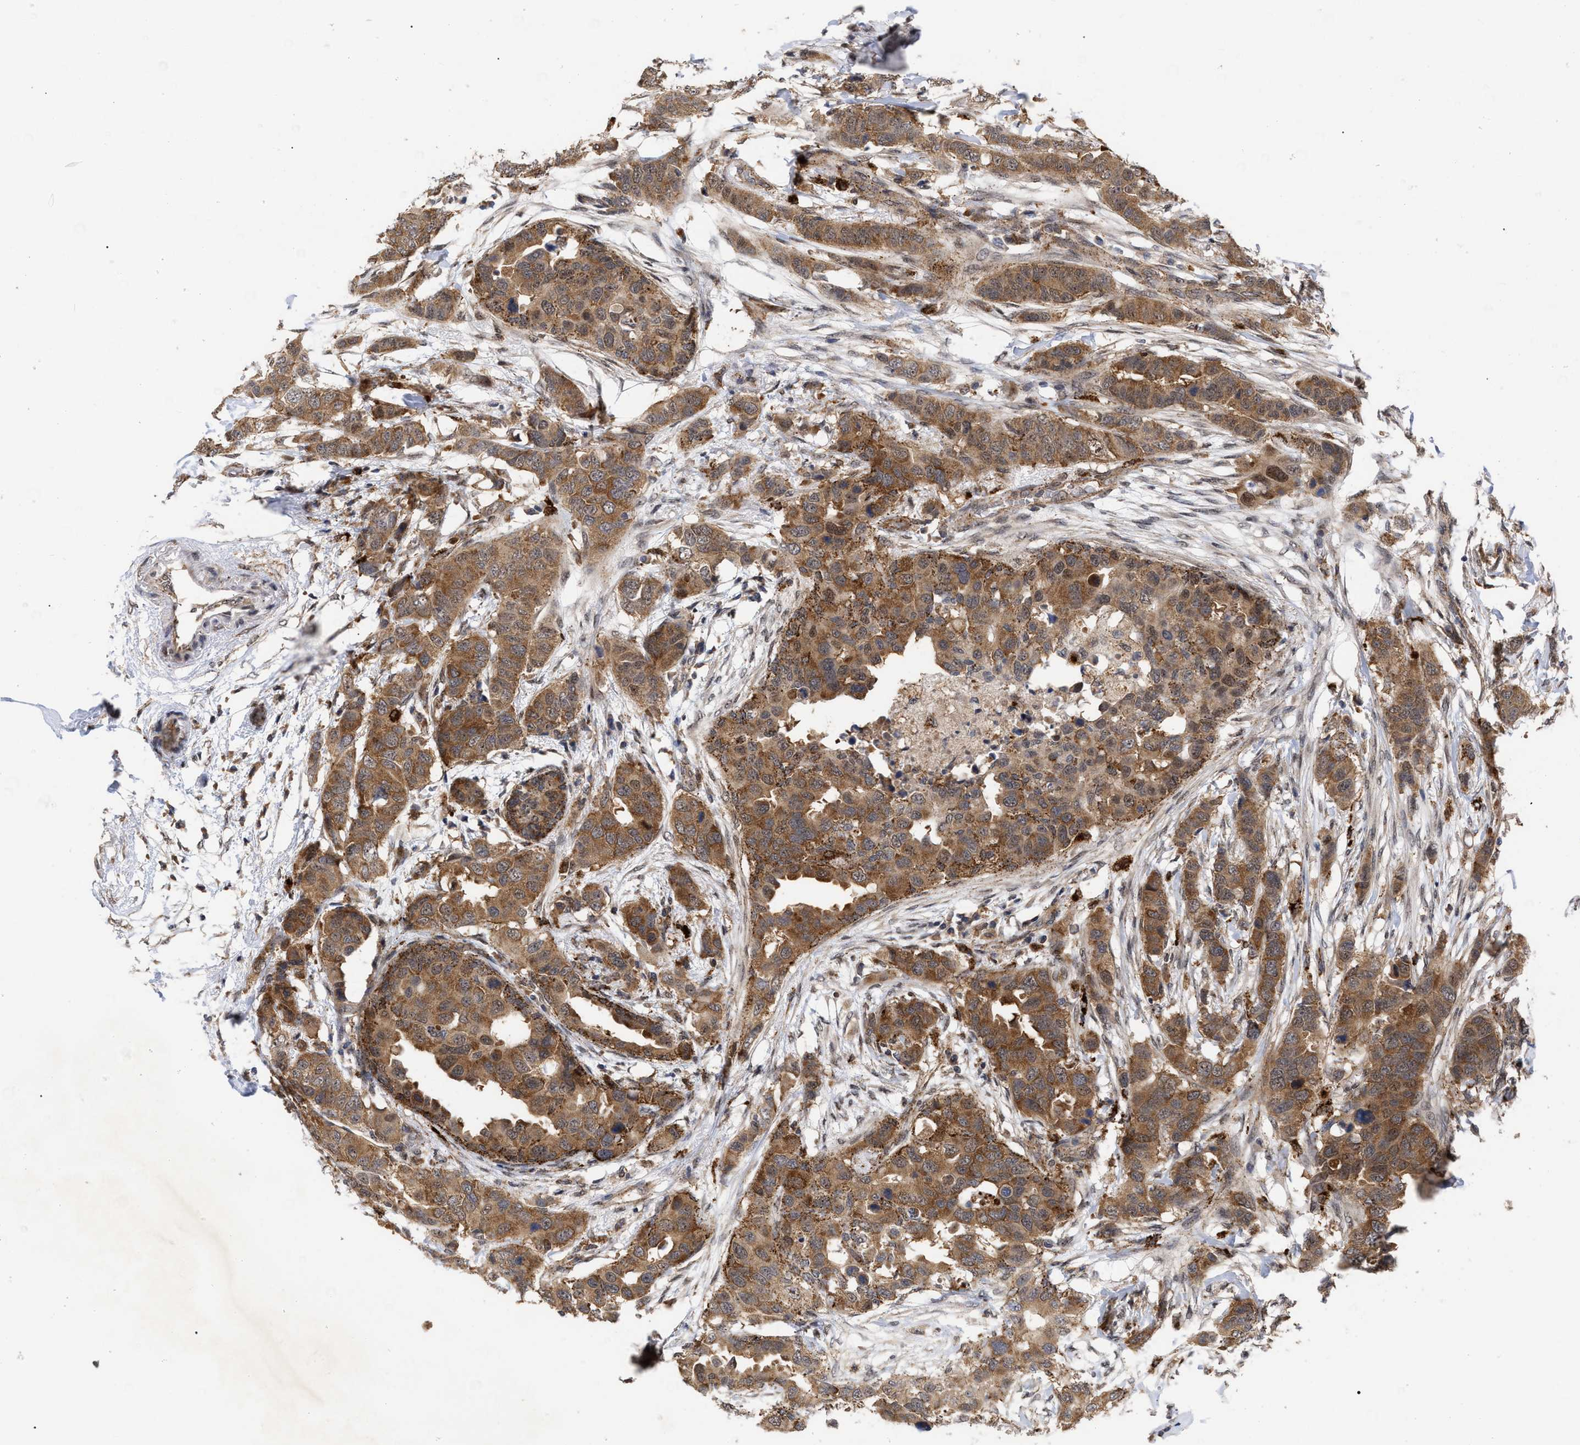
{"staining": {"intensity": "moderate", "quantity": ">75%", "location": "cytoplasmic/membranous"}, "tissue": "breast cancer", "cell_type": "Tumor cells", "image_type": "cancer", "snomed": [{"axis": "morphology", "description": "Duct carcinoma"}, {"axis": "topography", "description": "Breast"}], "caption": "Moderate cytoplasmic/membranous staining for a protein is seen in about >75% of tumor cells of breast infiltrating ductal carcinoma using immunohistochemistry.", "gene": "UPF1", "patient": {"sex": "female", "age": 50}}